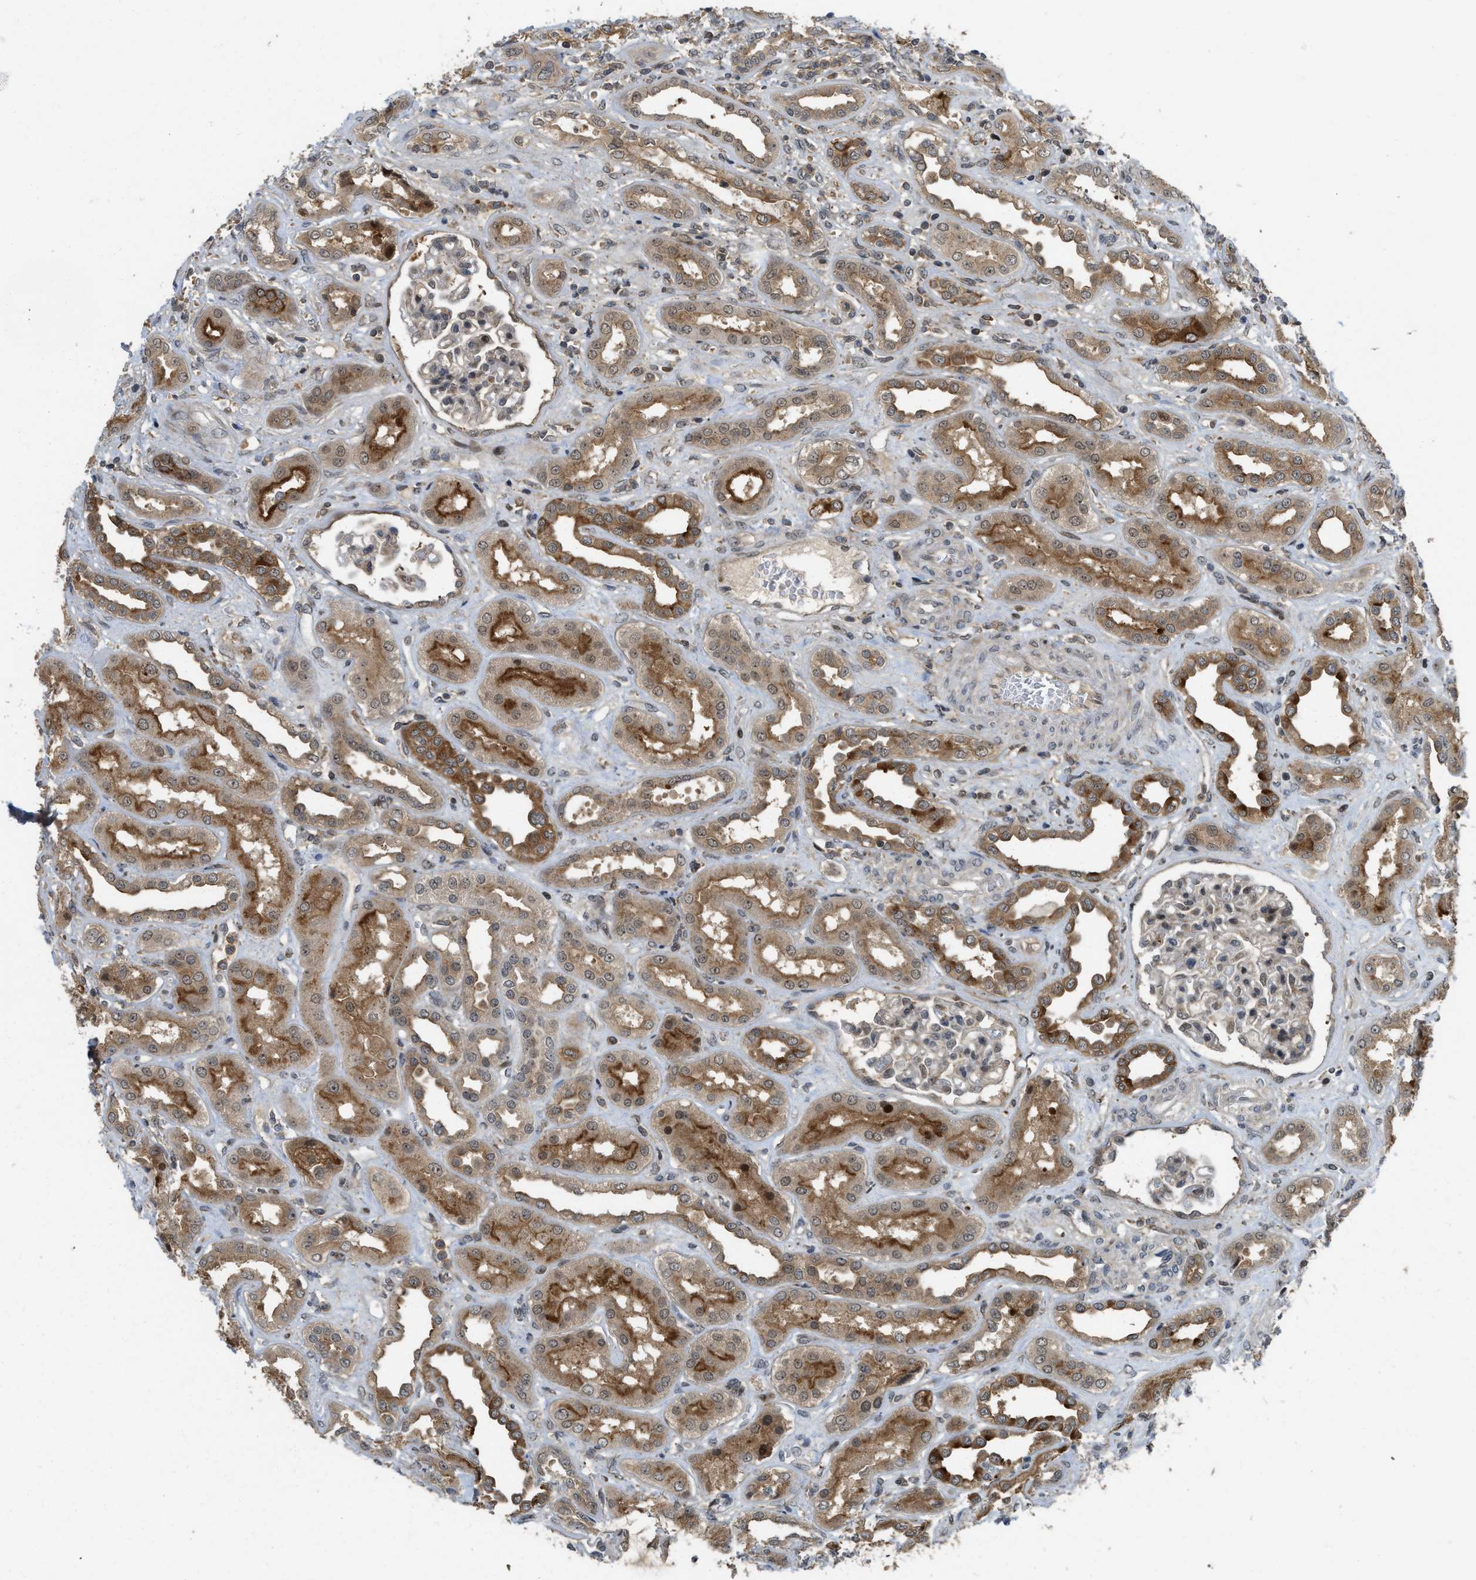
{"staining": {"intensity": "moderate", "quantity": "<25%", "location": "nuclear"}, "tissue": "kidney", "cell_type": "Cells in glomeruli", "image_type": "normal", "snomed": [{"axis": "morphology", "description": "Normal tissue, NOS"}, {"axis": "topography", "description": "Kidney"}], "caption": "Protein staining exhibits moderate nuclear staining in approximately <25% of cells in glomeruli in benign kidney.", "gene": "DNAJC28", "patient": {"sex": "male", "age": 59}}